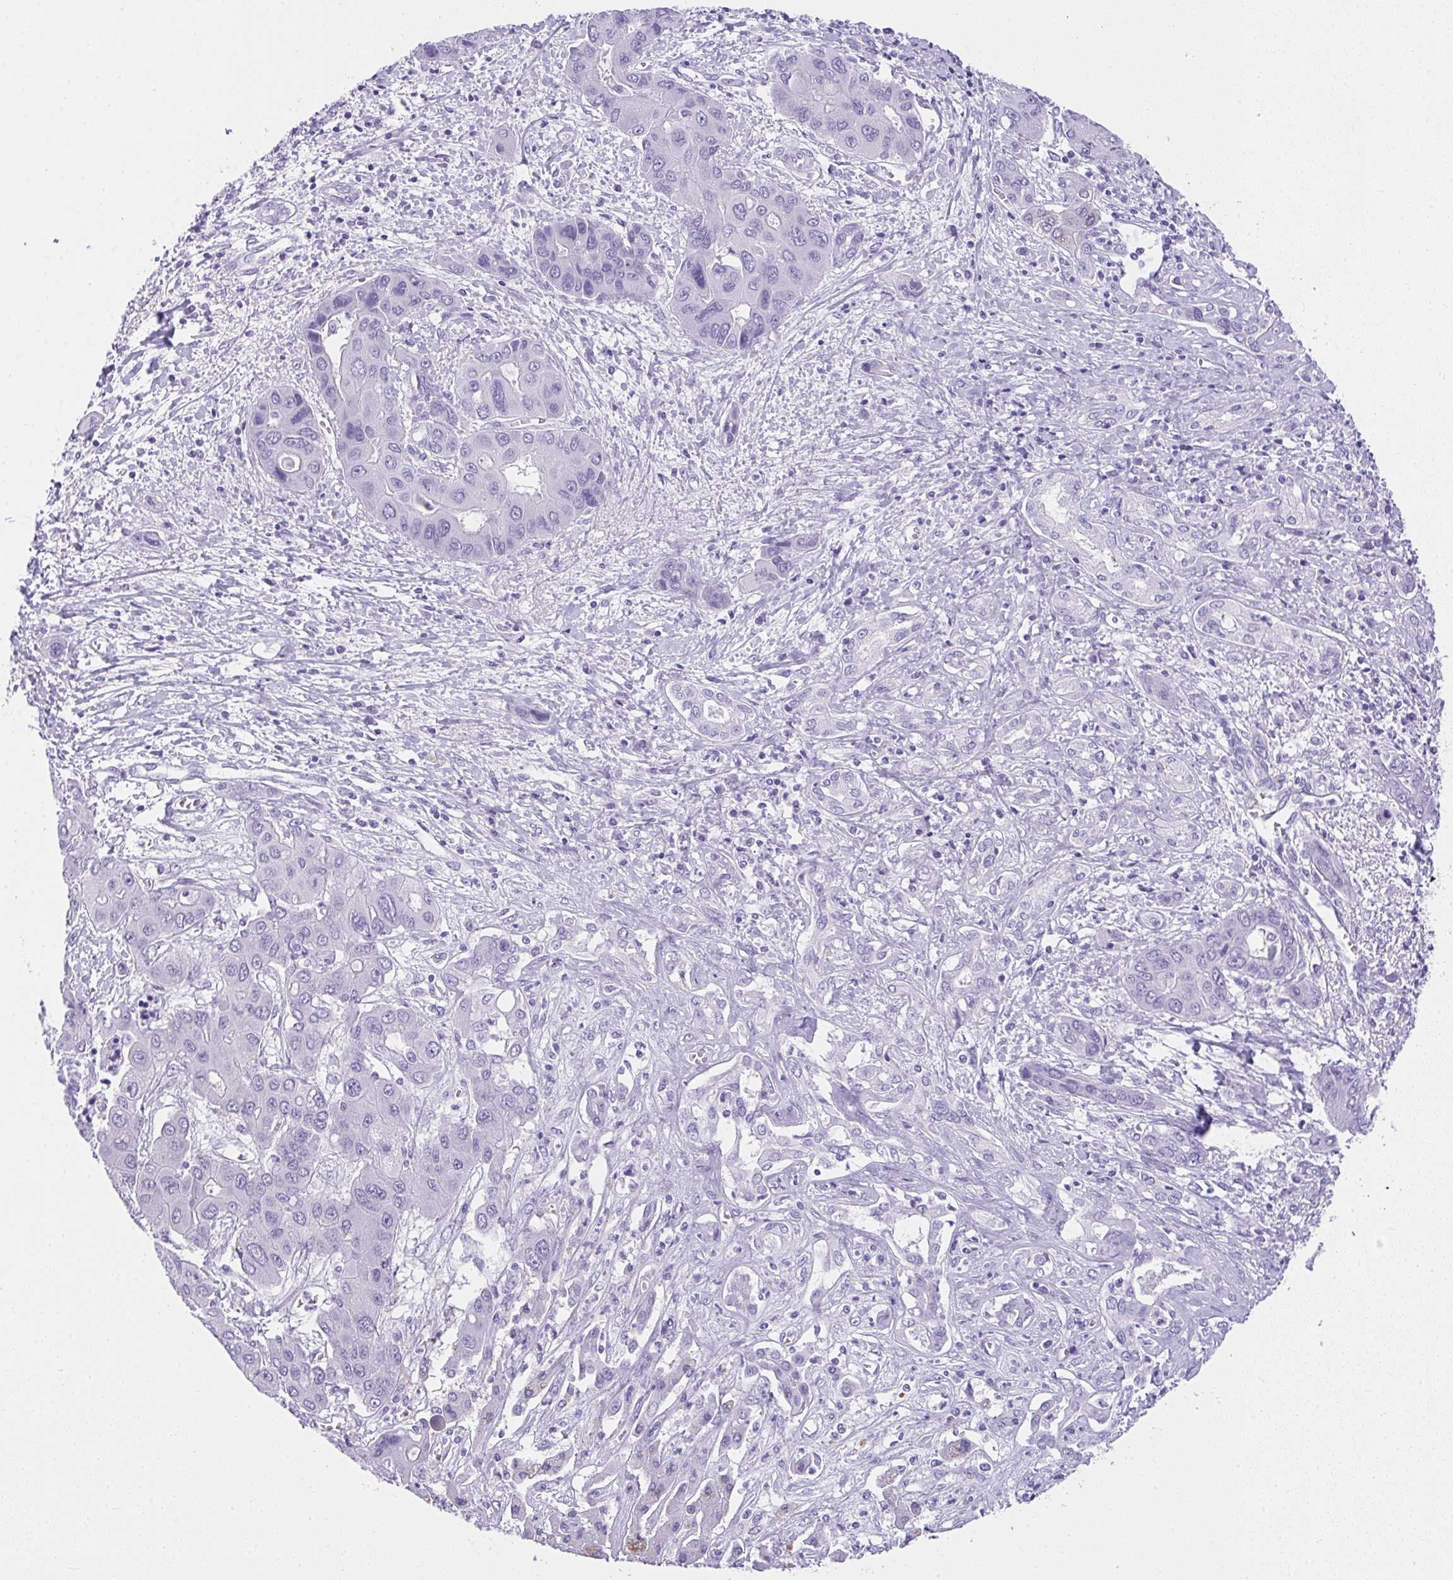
{"staining": {"intensity": "negative", "quantity": "none", "location": "none"}, "tissue": "liver cancer", "cell_type": "Tumor cells", "image_type": "cancer", "snomed": [{"axis": "morphology", "description": "Cholangiocarcinoma"}, {"axis": "topography", "description": "Liver"}], "caption": "Immunohistochemistry (IHC) of liver cholangiocarcinoma reveals no staining in tumor cells. (DAB (3,3'-diaminobenzidine) immunohistochemistry visualized using brightfield microscopy, high magnification).", "gene": "AVIL", "patient": {"sex": "male", "age": 67}}